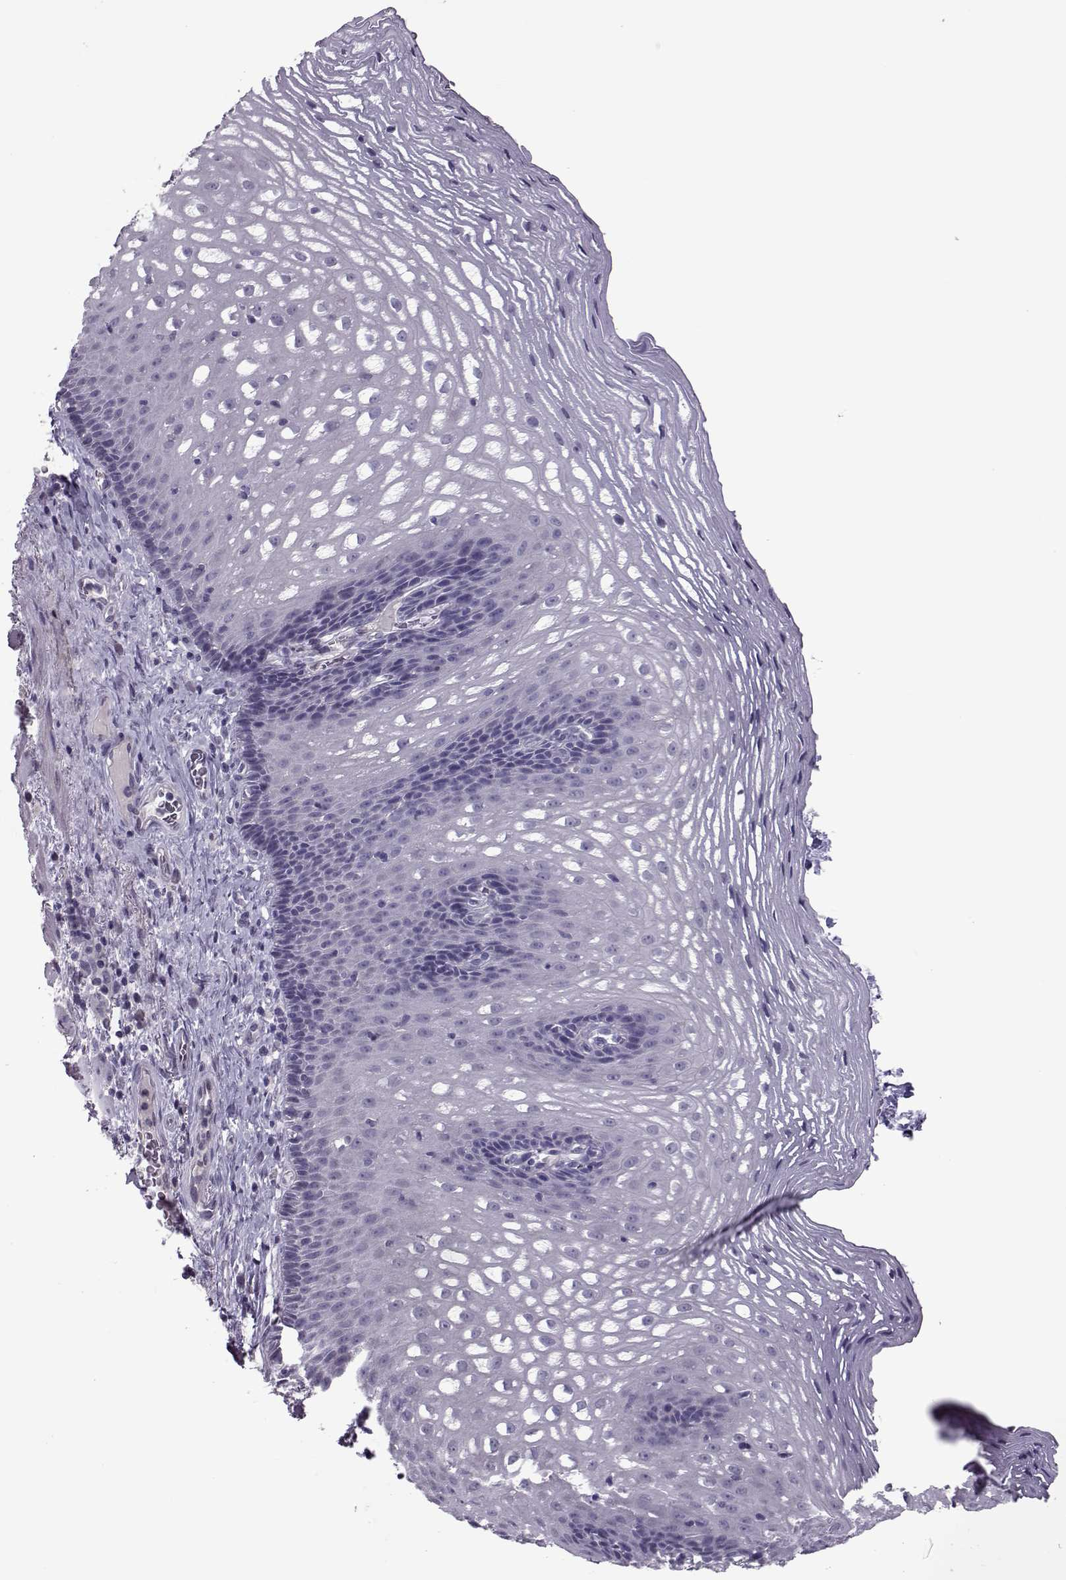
{"staining": {"intensity": "negative", "quantity": "none", "location": "none"}, "tissue": "esophagus", "cell_type": "Squamous epithelial cells", "image_type": "normal", "snomed": [{"axis": "morphology", "description": "Normal tissue, NOS"}, {"axis": "topography", "description": "Esophagus"}], "caption": "A high-resolution image shows immunohistochemistry (IHC) staining of benign esophagus, which shows no significant staining in squamous epithelial cells.", "gene": "ASRGL1", "patient": {"sex": "male", "age": 76}}